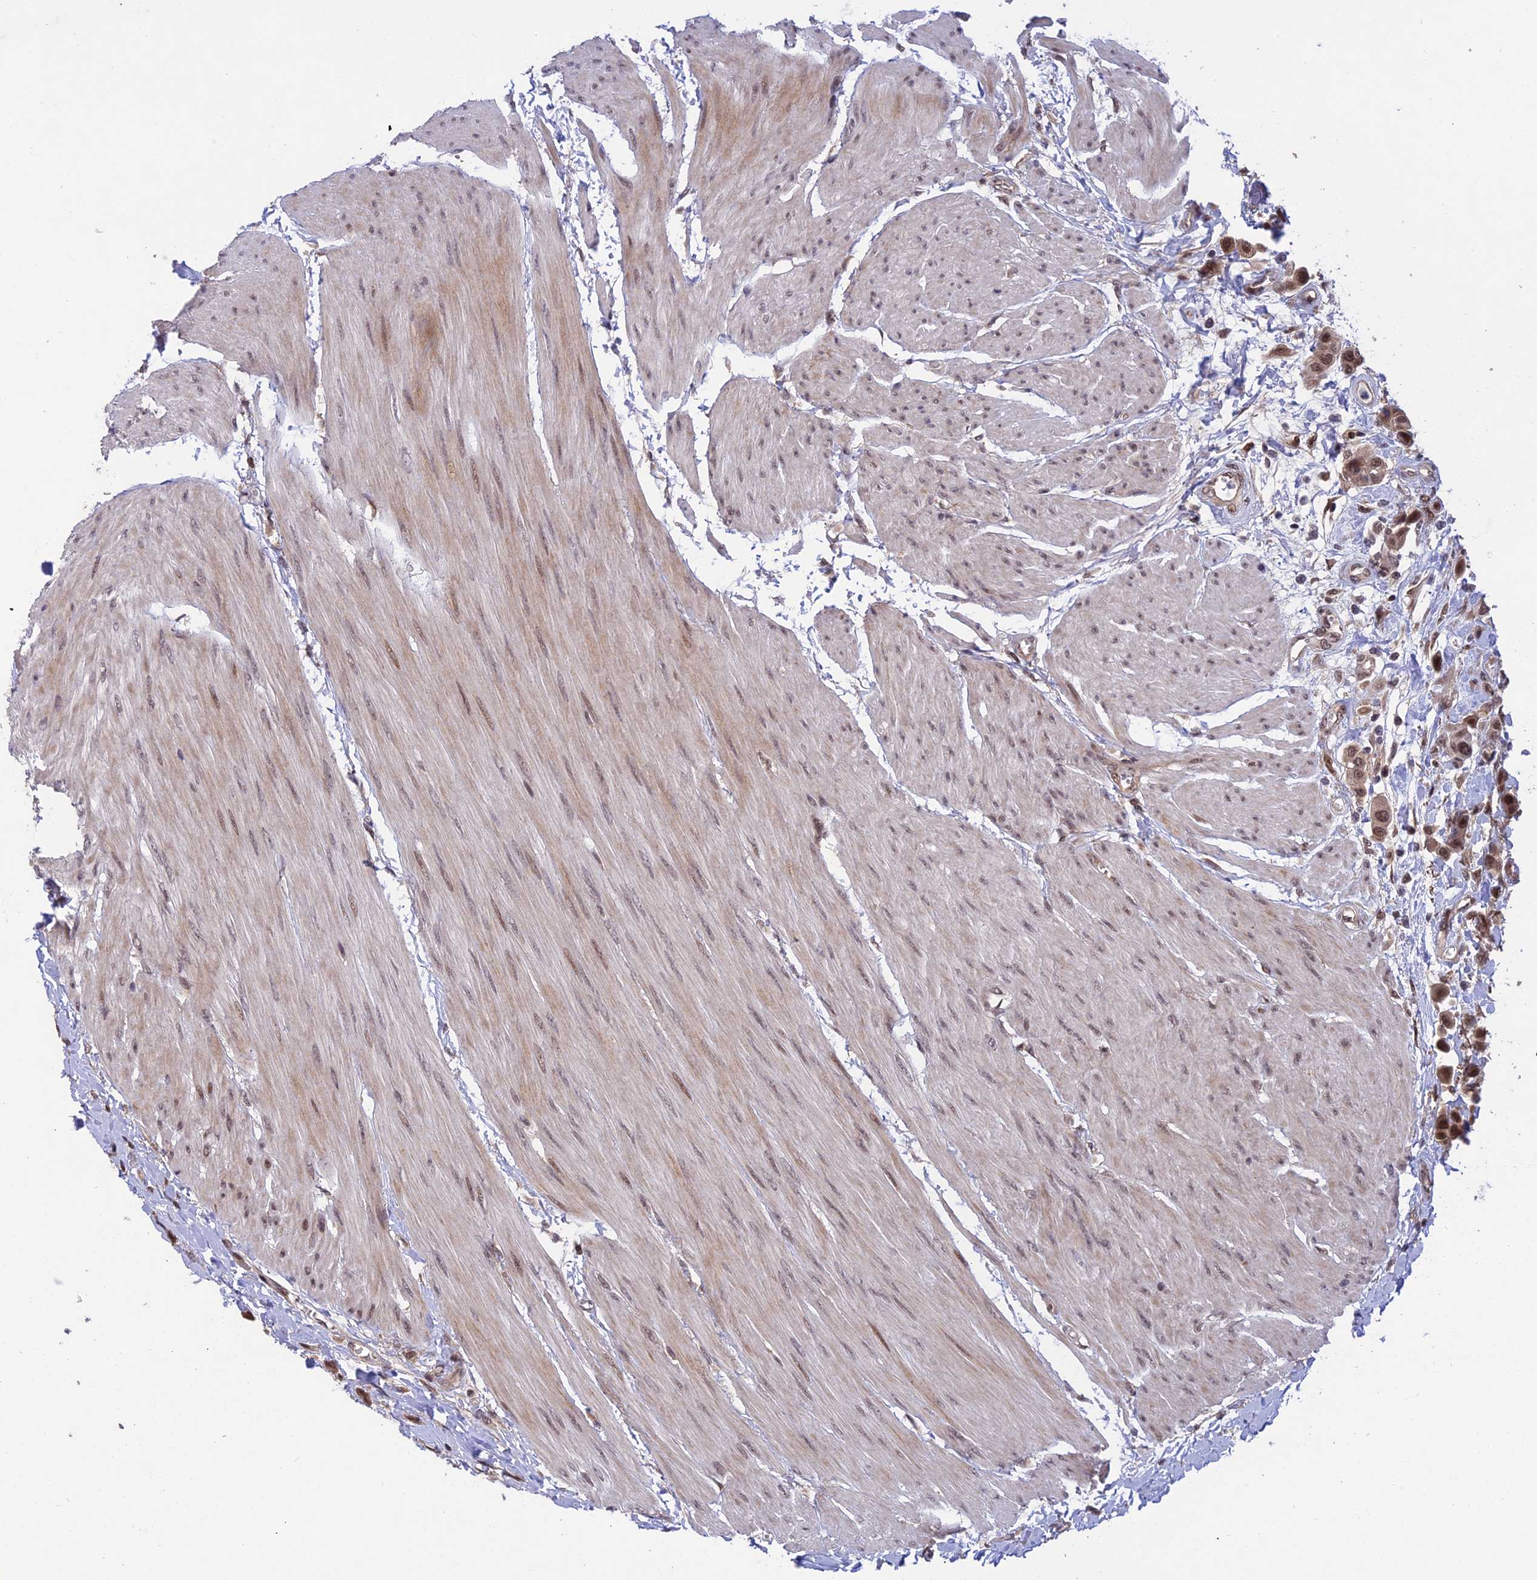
{"staining": {"intensity": "moderate", "quantity": ">75%", "location": "nuclear"}, "tissue": "urothelial cancer", "cell_type": "Tumor cells", "image_type": "cancer", "snomed": [{"axis": "morphology", "description": "Urothelial carcinoma, High grade"}, {"axis": "topography", "description": "Urinary bladder"}], "caption": "The photomicrograph reveals a brown stain indicating the presence of a protein in the nuclear of tumor cells in urothelial cancer. The protein of interest is stained brown, and the nuclei are stained in blue (DAB (3,3'-diaminobenzidine) IHC with brightfield microscopy, high magnification).", "gene": "POLR2C", "patient": {"sex": "male", "age": 50}}